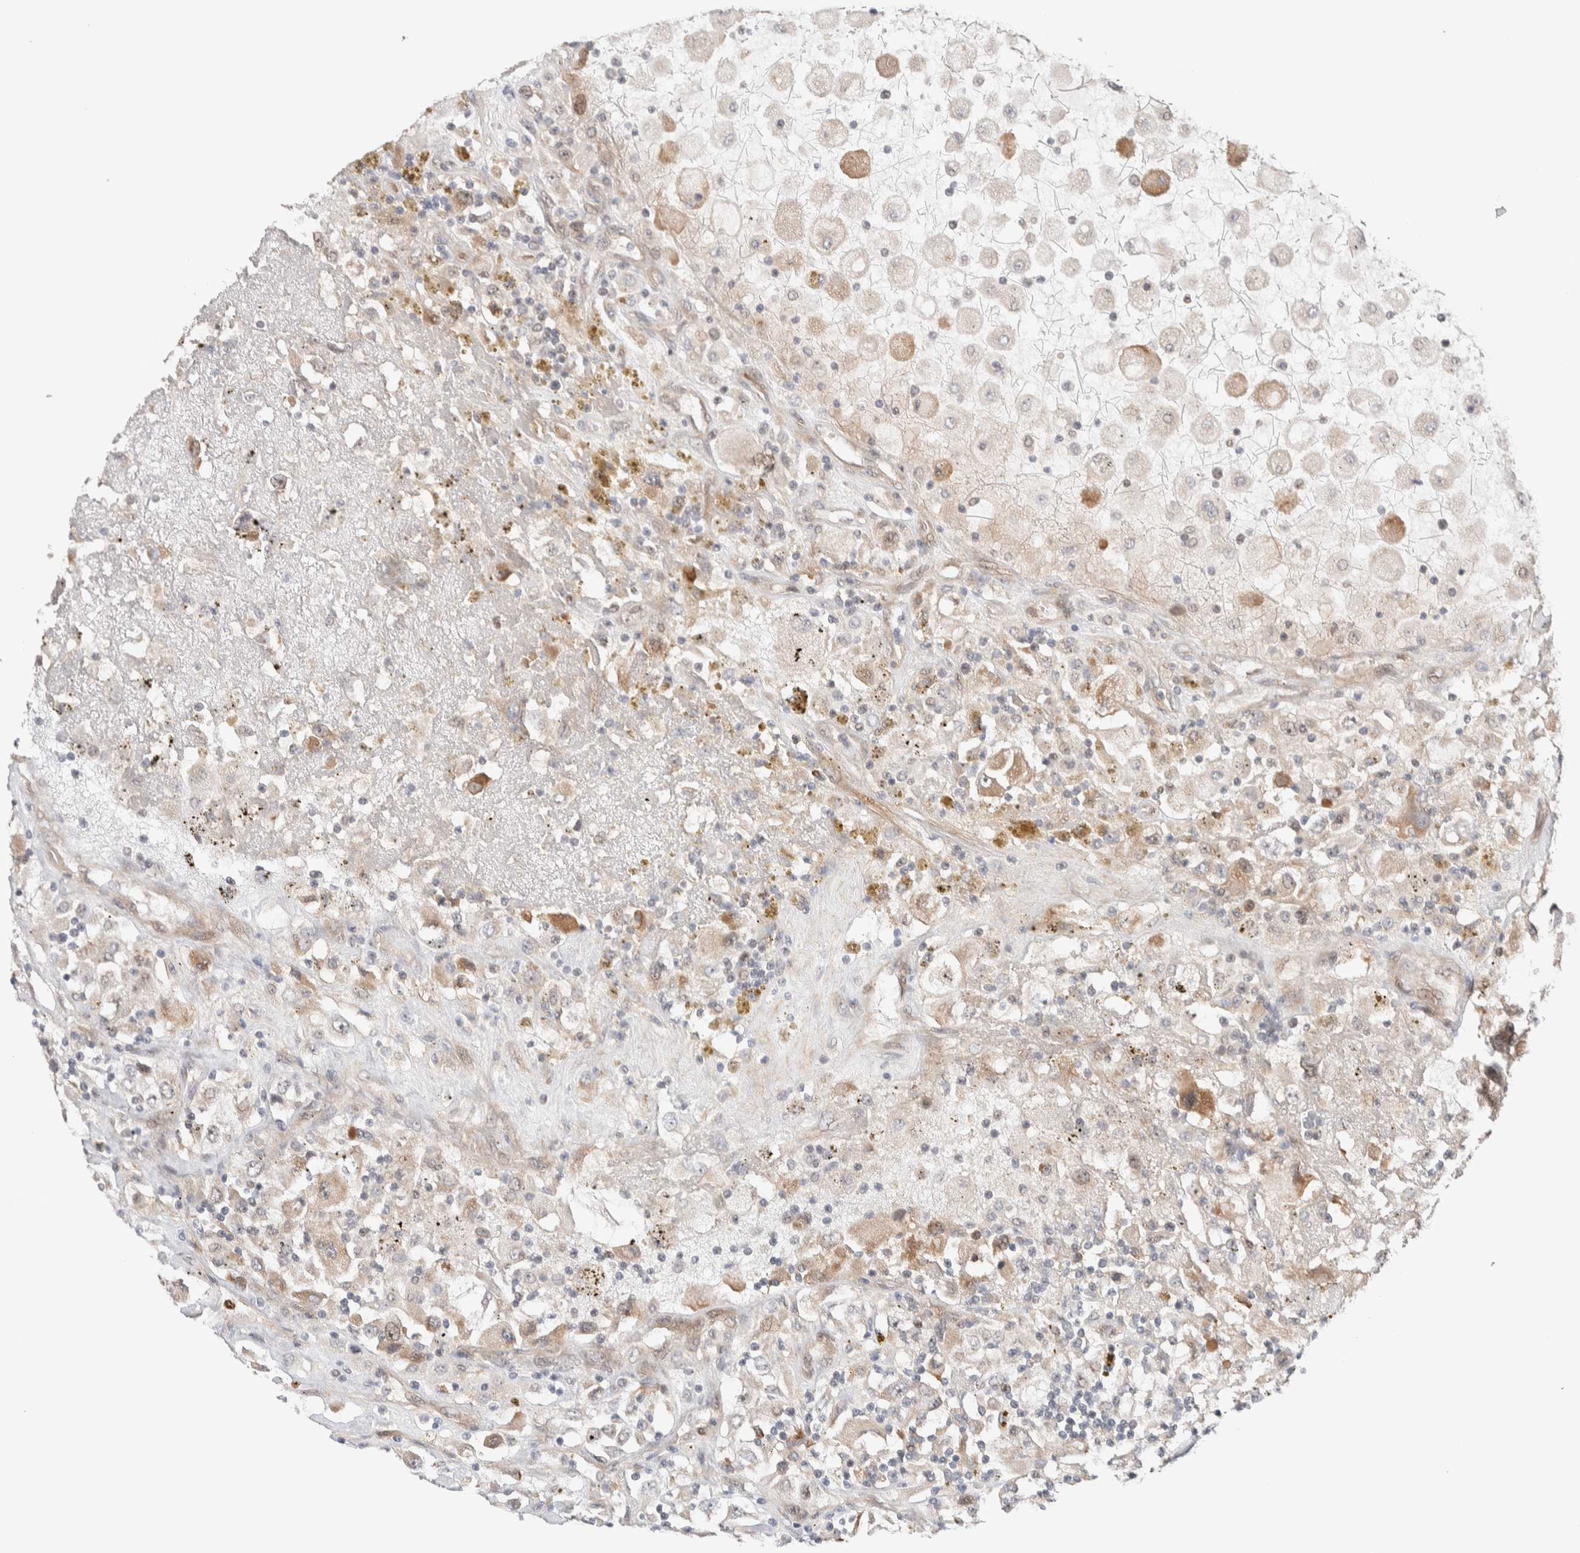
{"staining": {"intensity": "weak", "quantity": "25%-75%", "location": "cytoplasmic/membranous"}, "tissue": "renal cancer", "cell_type": "Tumor cells", "image_type": "cancer", "snomed": [{"axis": "morphology", "description": "Adenocarcinoma, NOS"}, {"axis": "topography", "description": "Kidney"}], "caption": "Immunohistochemistry (DAB) staining of adenocarcinoma (renal) displays weak cytoplasmic/membranous protein positivity in about 25%-75% of tumor cells. The protein is shown in brown color, while the nuclei are stained blue.", "gene": "PRDM15", "patient": {"sex": "female", "age": 52}}